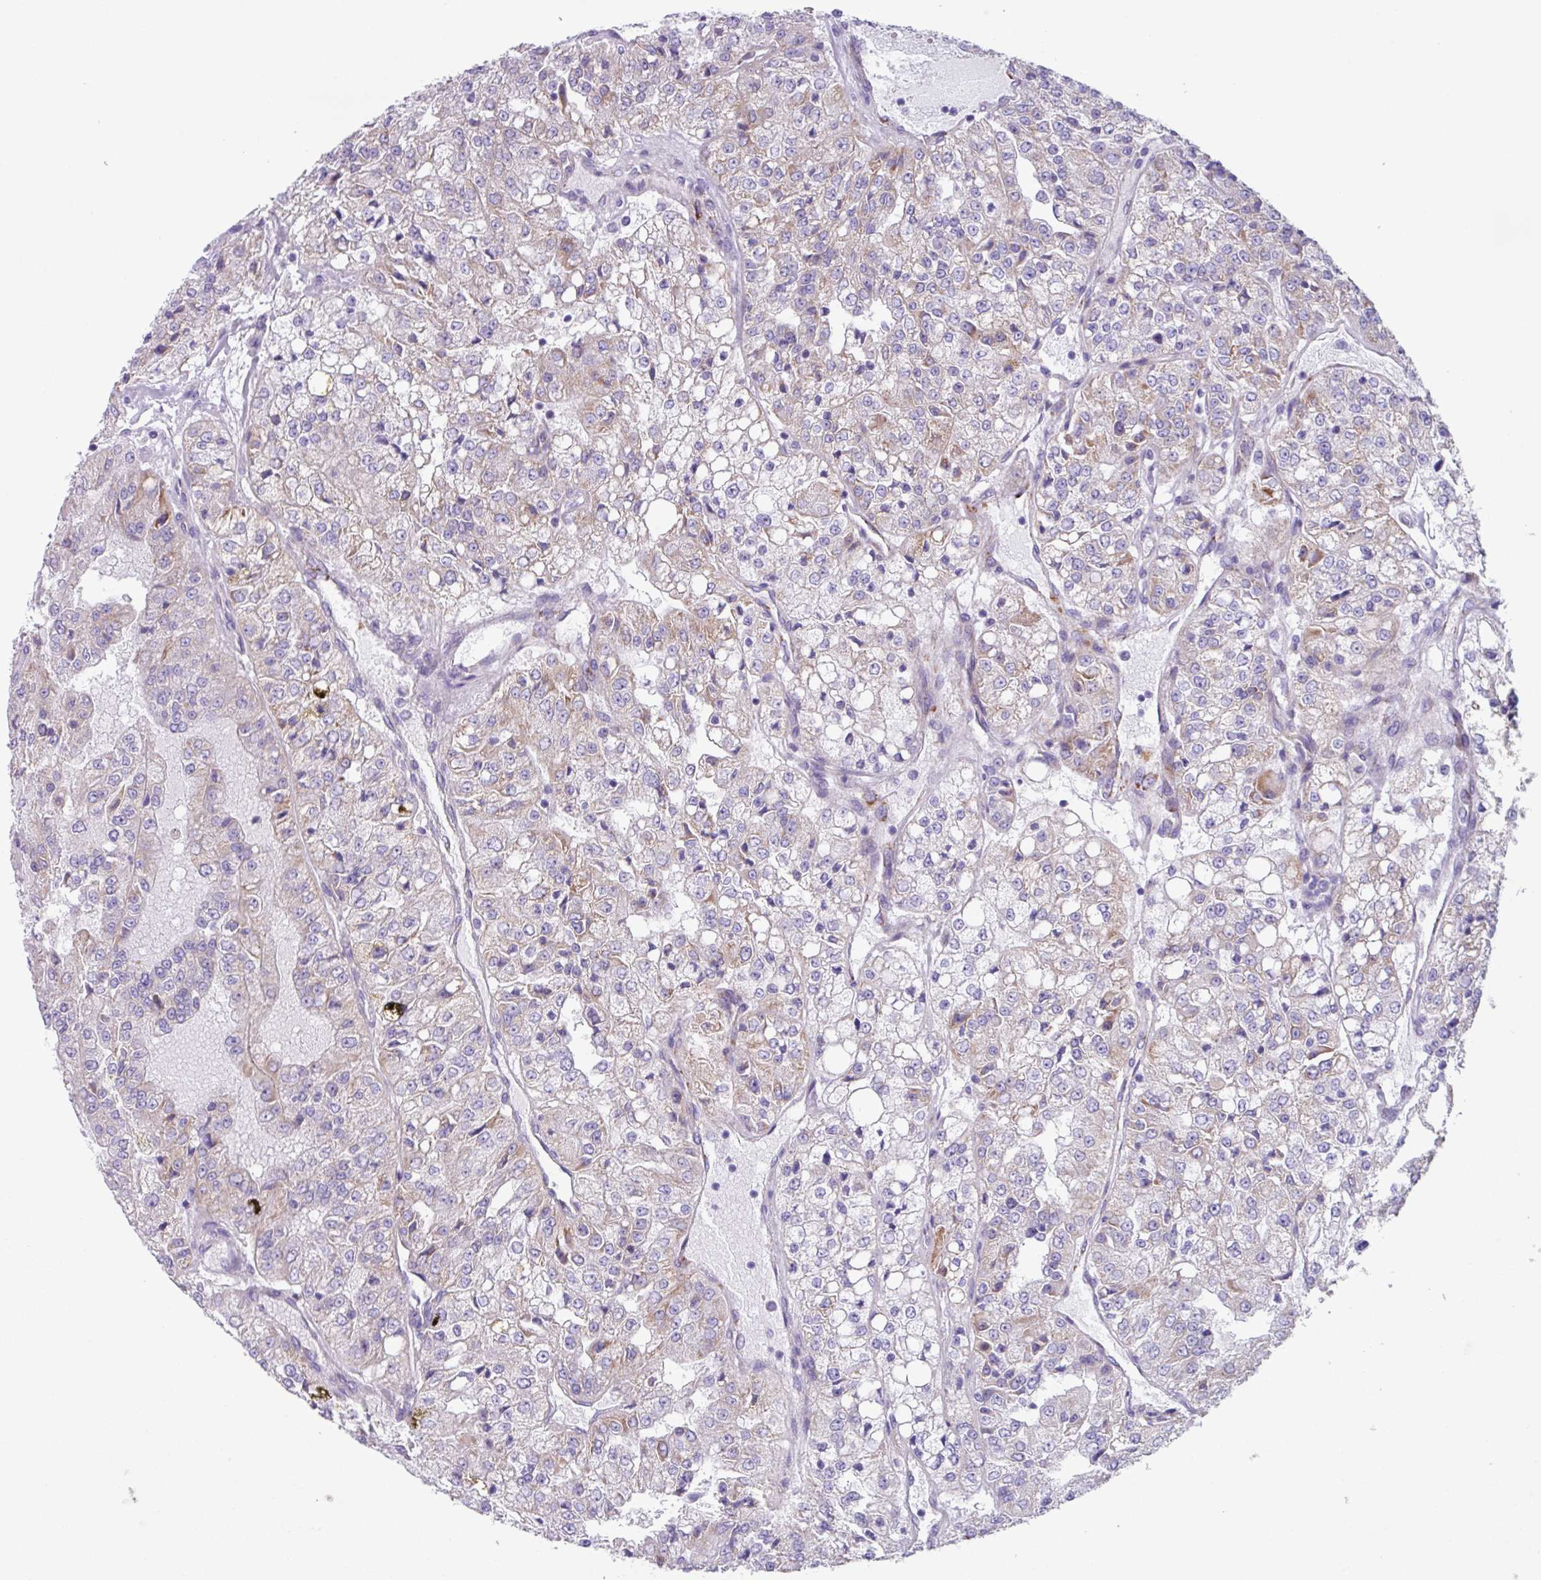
{"staining": {"intensity": "weak", "quantity": "<25%", "location": "cytoplasmic/membranous"}, "tissue": "renal cancer", "cell_type": "Tumor cells", "image_type": "cancer", "snomed": [{"axis": "morphology", "description": "Adenocarcinoma, NOS"}, {"axis": "topography", "description": "Kidney"}], "caption": "Immunohistochemistry image of neoplastic tissue: human adenocarcinoma (renal) stained with DAB displays no significant protein expression in tumor cells. Brightfield microscopy of IHC stained with DAB (3,3'-diaminobenzidine) (brown) and hematoxylin (blue), captured at high magnification.", "gene": "OTULIN", "patient": {"sex": "female", "age": 63}}